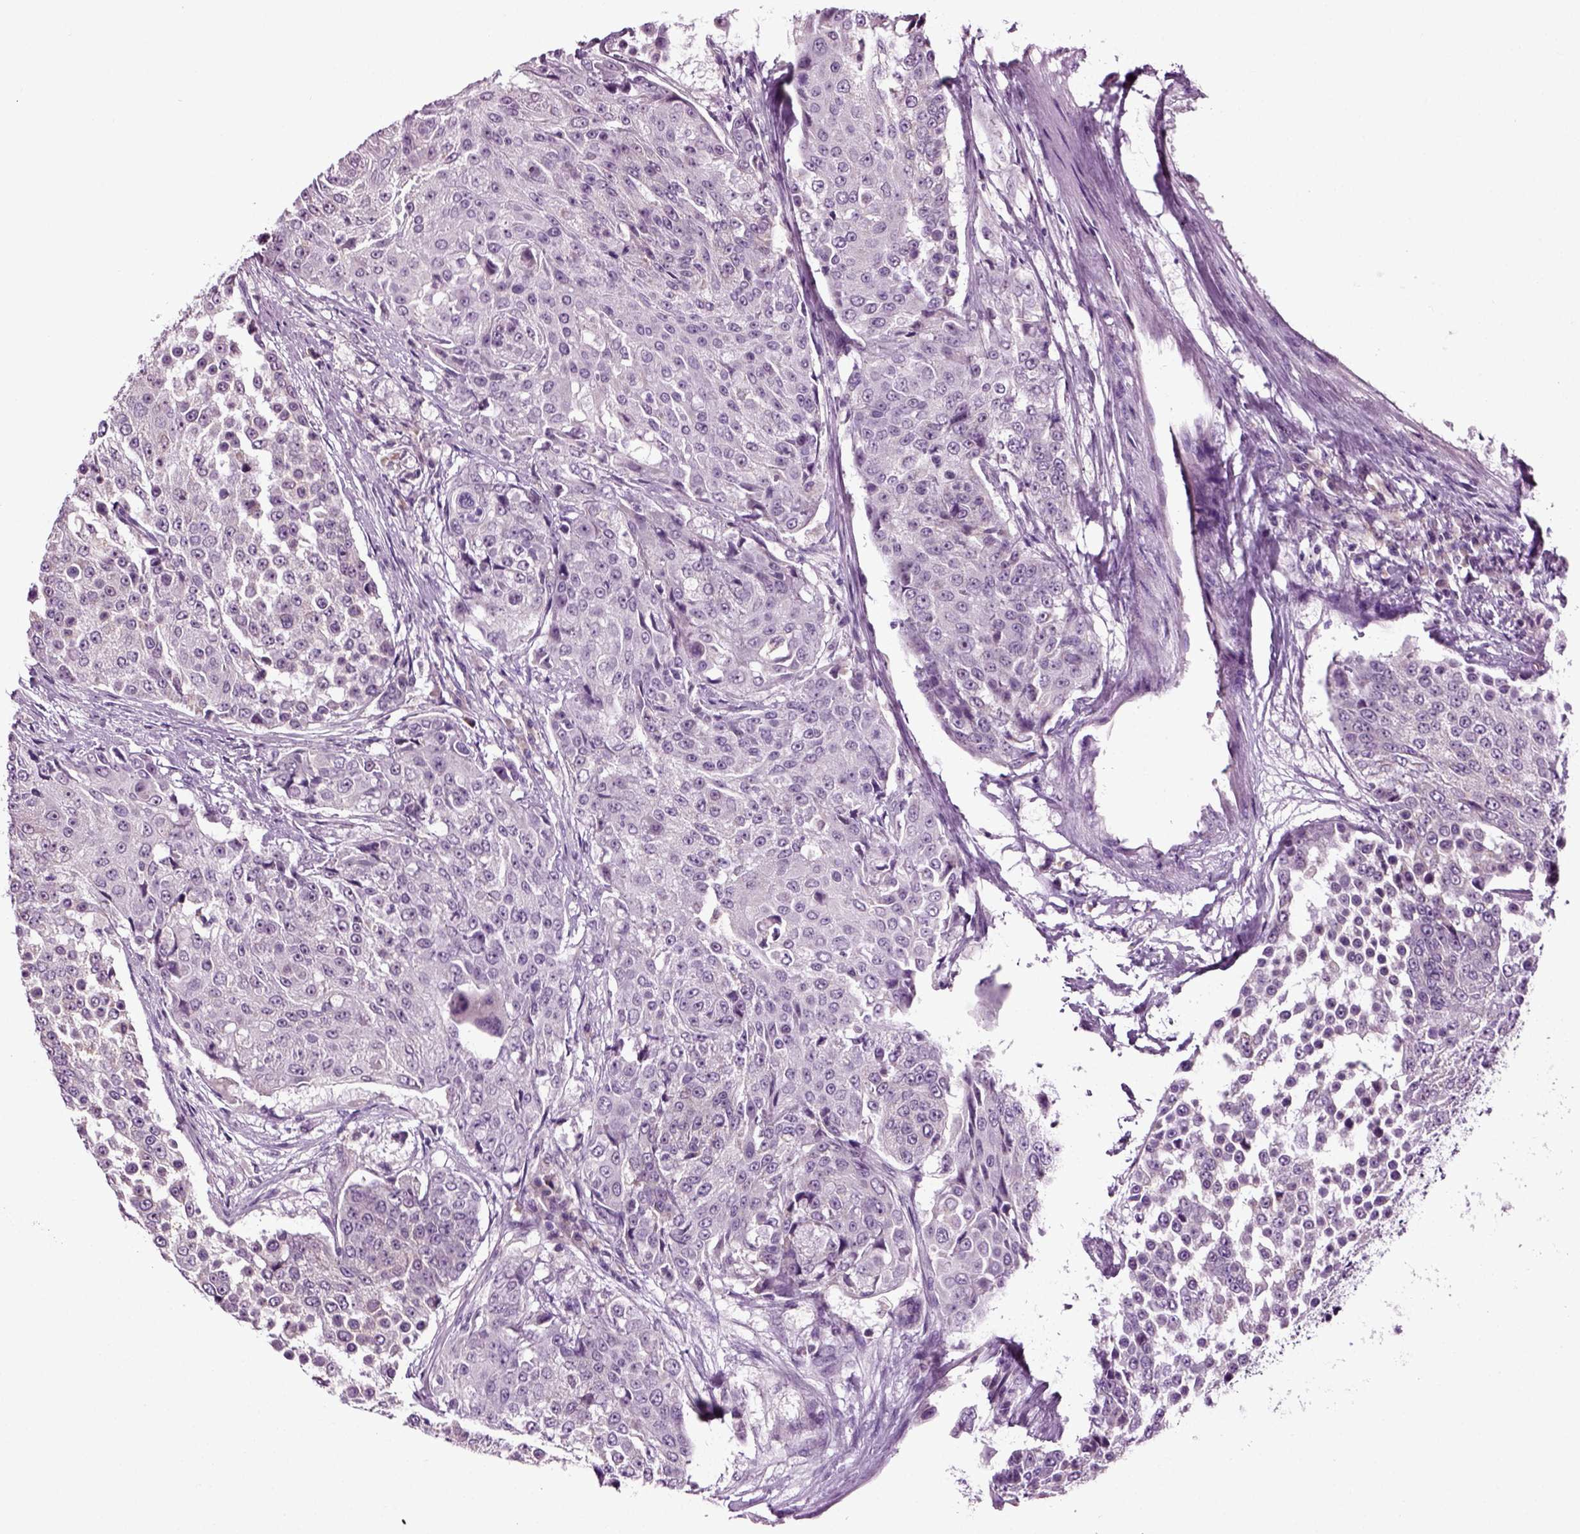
{"staining": {"intensity": "negative", "quantity": "none", "location": "none"}, "tissue": "urothelial cancer", "cell_type": "Tumor cells", "image_type": "cancer", "snomed": [{"axis": "morphology", "description": "Urothelial carcinoma, High grade"}, {"axis": "topography", "description": "Urinary bladder"}], "caption": "Micrograph shows no significant protein expression in tumor cells of urothelial cancer.", "gene": "SPATA17", "patient": {"sex": "female", "age": 63}}